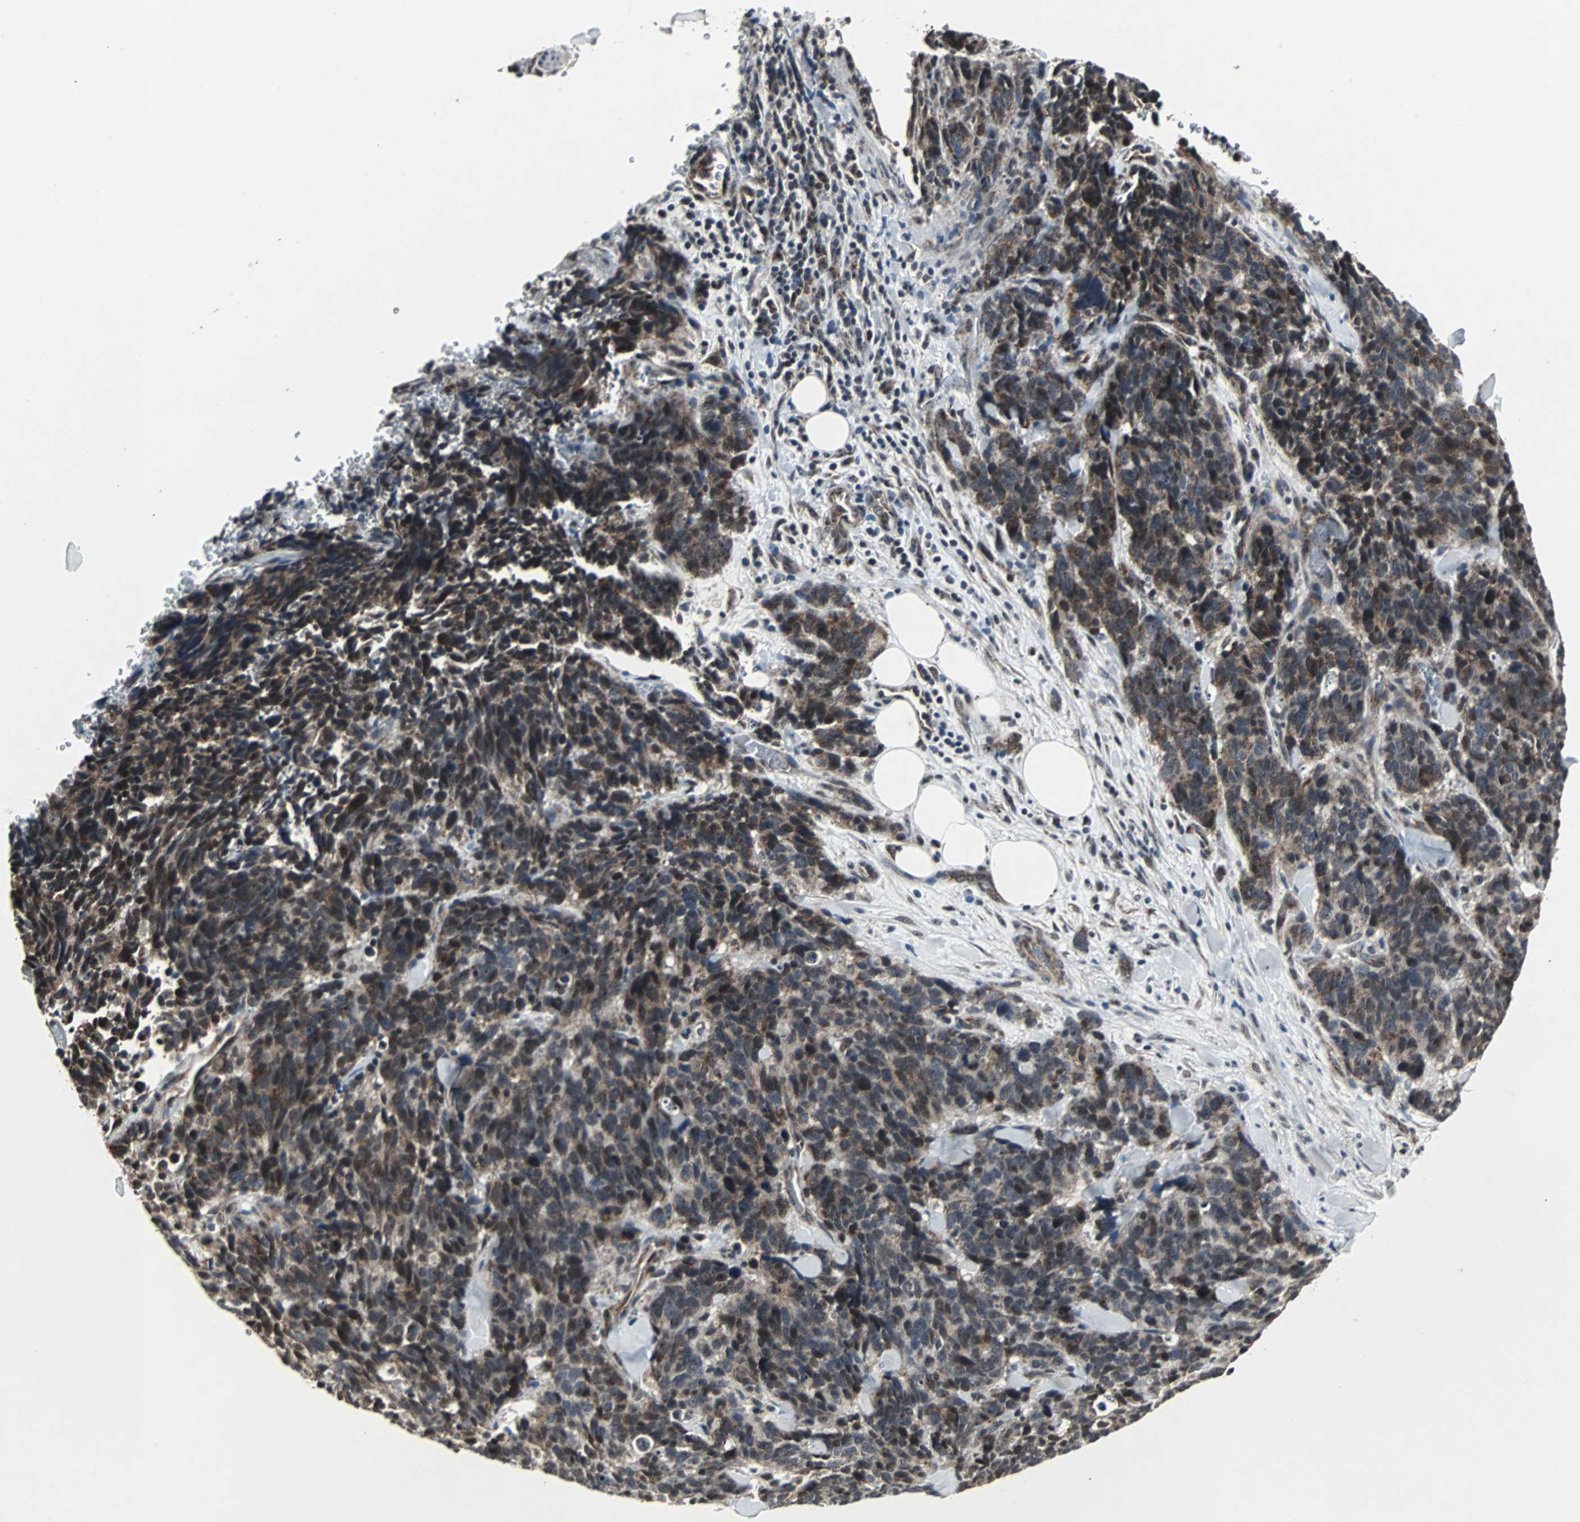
{"staining": {"intensity": "moderate", "quantity": ">75%", "location": "cytoplasmic/membranous"}, "tissue": "lung cancer", "cell_type": "Tumor cells", "image_type": "cancer", "snomed": [{"axis": "morphology", "description": "Neoplasm, malignant, NOS"}, {"axis": "topography", "description": "Lung"}], "caption": "This photomicrograph exhibits IHC staining of neoplasm (malignant) (lung), with medium moderate cytoplasmic/membranous staining in about >75% of tumor cells.", "gene": "MRPL40", "patient": {"sex": "female", "age": 58}}